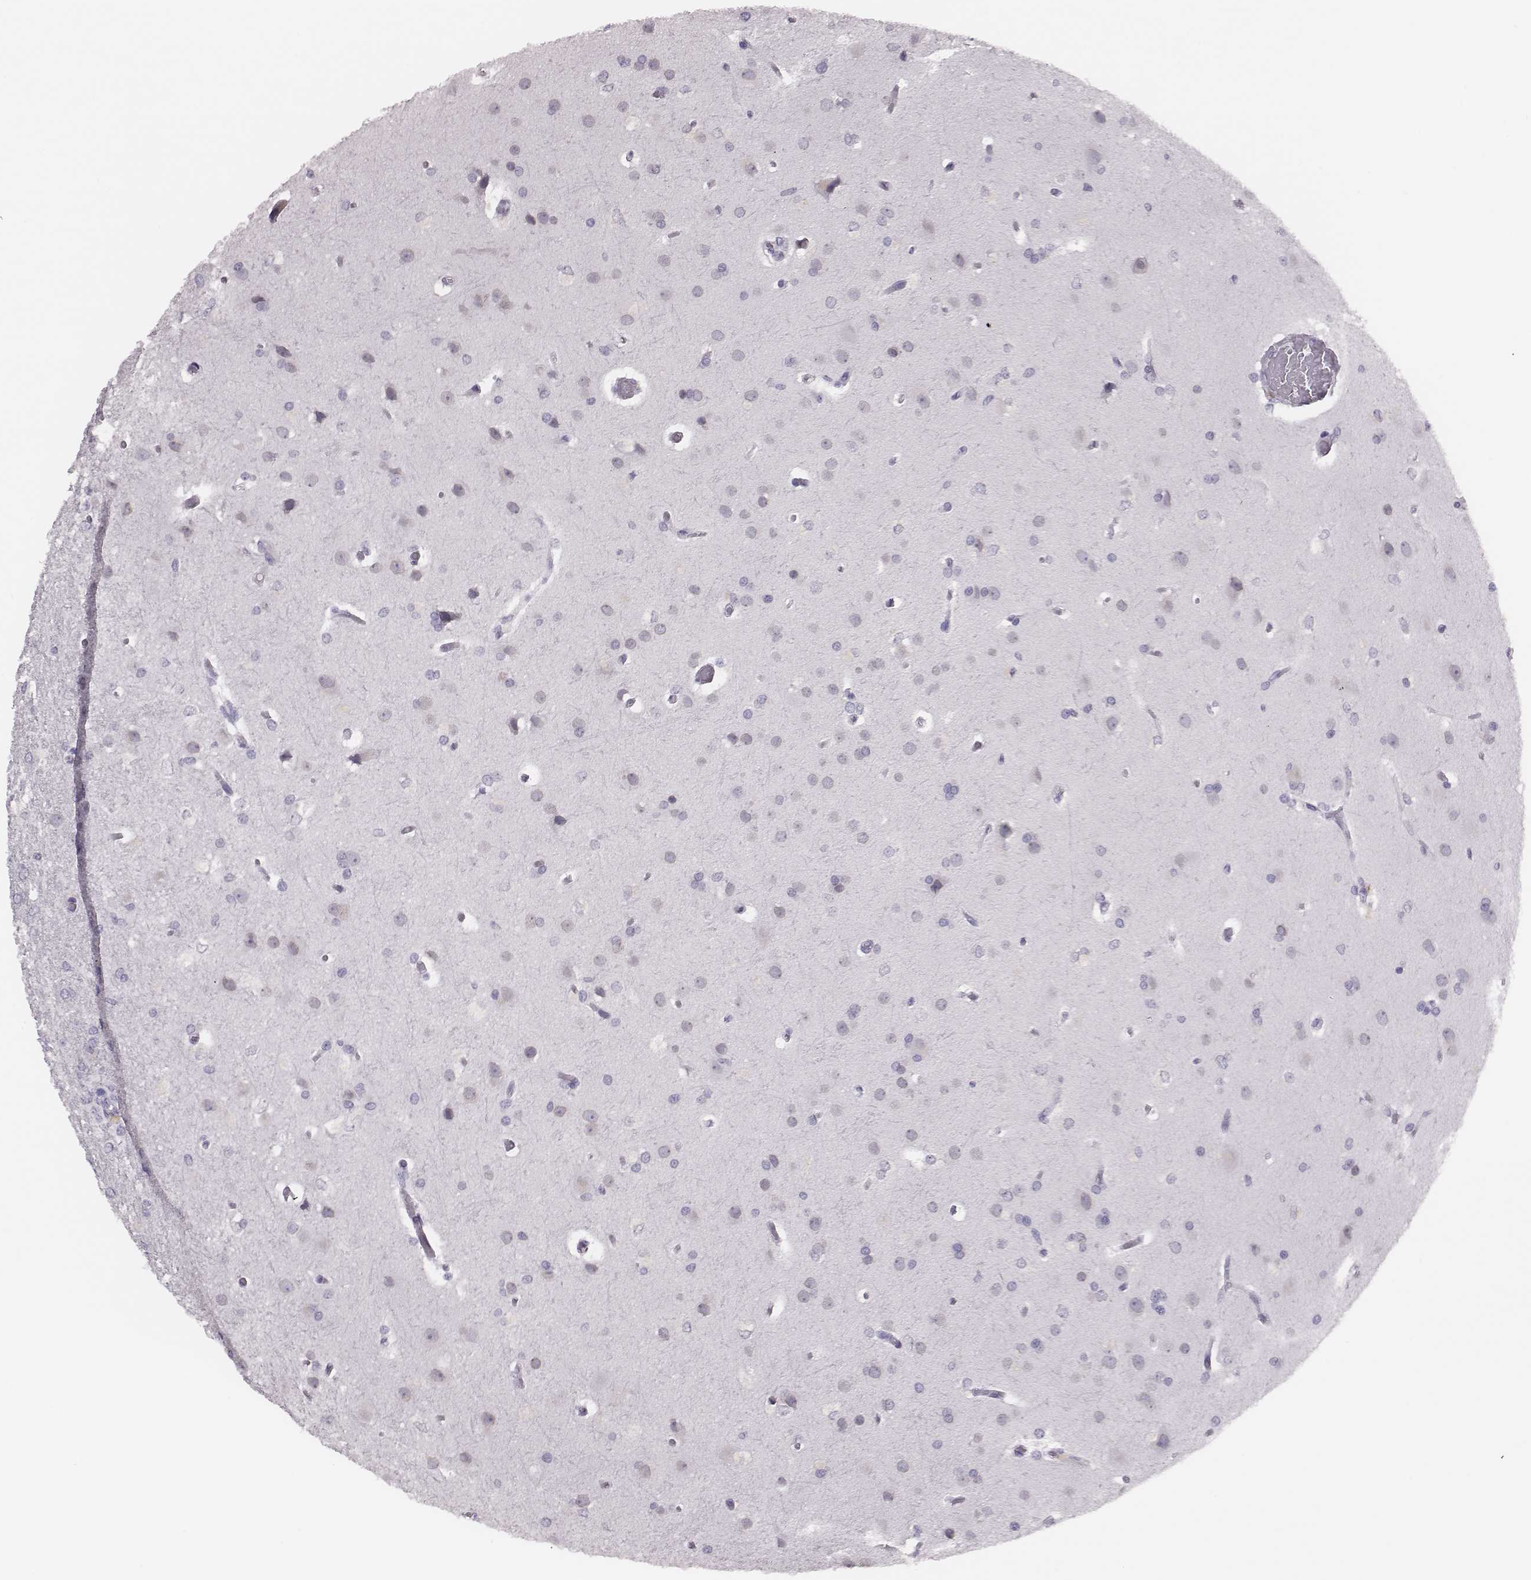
{"staining": {"intensity": "negative", "quantity": "none", "location": "none"}, "tissue": "glioma", "cell_type": "Tumor cells", "image_type": "cancer", "snomed": [{"axis": "morphology", "description": "Glioma, malignant, High grade"}, {"axis": "topography", "description": "Brain"}], "caption": "Photomicrograph shows no protein staining in tumor cells of glioma tissue. (DAB IHC visualized using brightfield microscopy, high magnification).", "gene": "H1-6", "patient": {"sex": "male", "age": 68}}